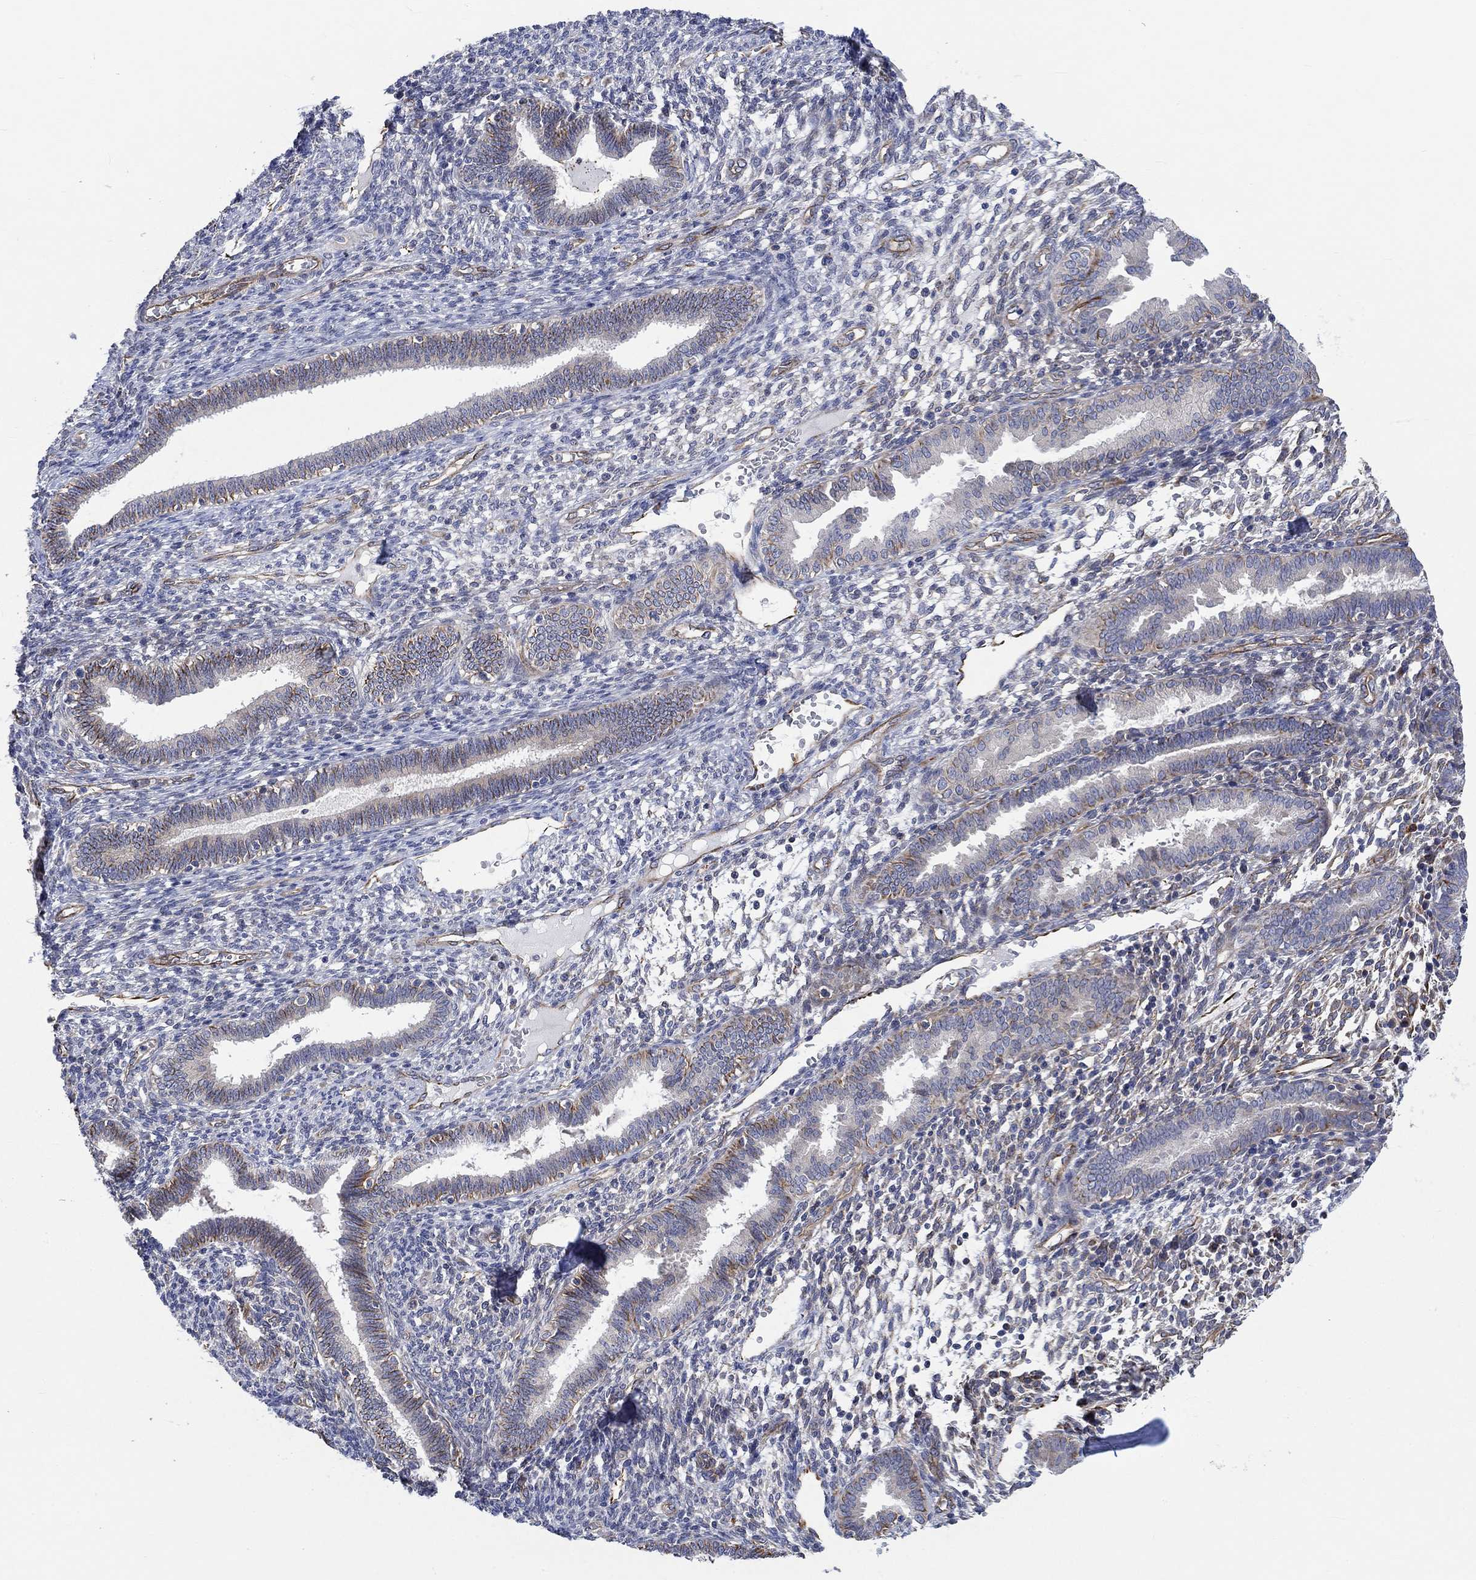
{"staining": {"intensity": "negative", "quantity": "none", "location": "none"}, "tissue": "endometrium", "cell_type": "Cells in endometrial stroma", "image_type": "normal", "snomed": [{"axis": "morphology", "description": "Normal tissue, NOS"}, {"axis": "topography", "description": "Endometrium"}], "caption": "A photomicrograph of endometrium stained for a protein exhibits no brown staining in cells in endometrial stroma.", "gene": "CAMK1D", "patient": {"sex": "female", "age": 42}}